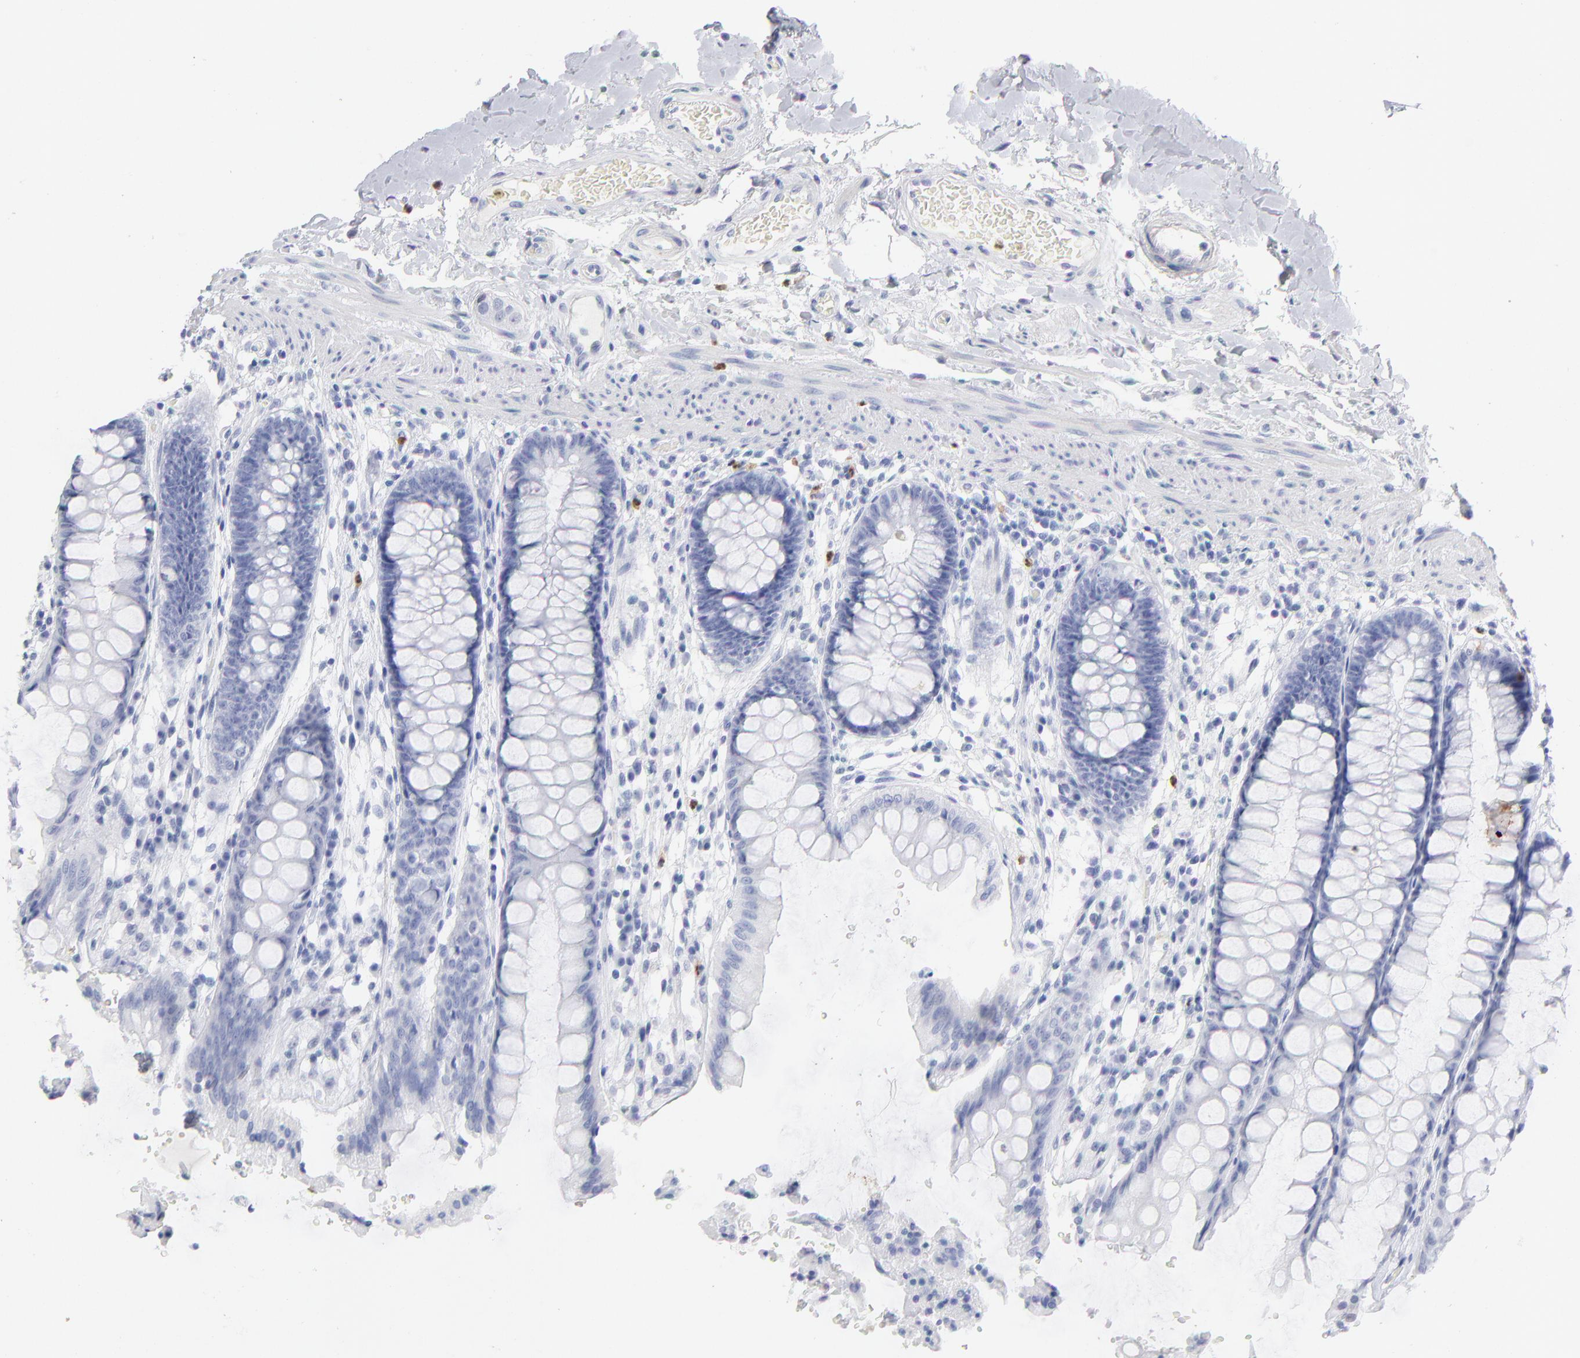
{"staining": {"intensity": "negative", "quantity": "none", "location": "none"}, "tissue": "rectum", "cell_type": "Glandular cells", "image_type": "normal", "snomed": [{"axis": "morphology", "description": "Normal tissue, NOS"}, {"axis": "topography", "description": "Rectum"}], "caption": "Rectum stained for a protein using immunohistochemistry shows no staining glandular cells.", "gene": "ARG1", "patient": {"sex": "female", "age": 46}}